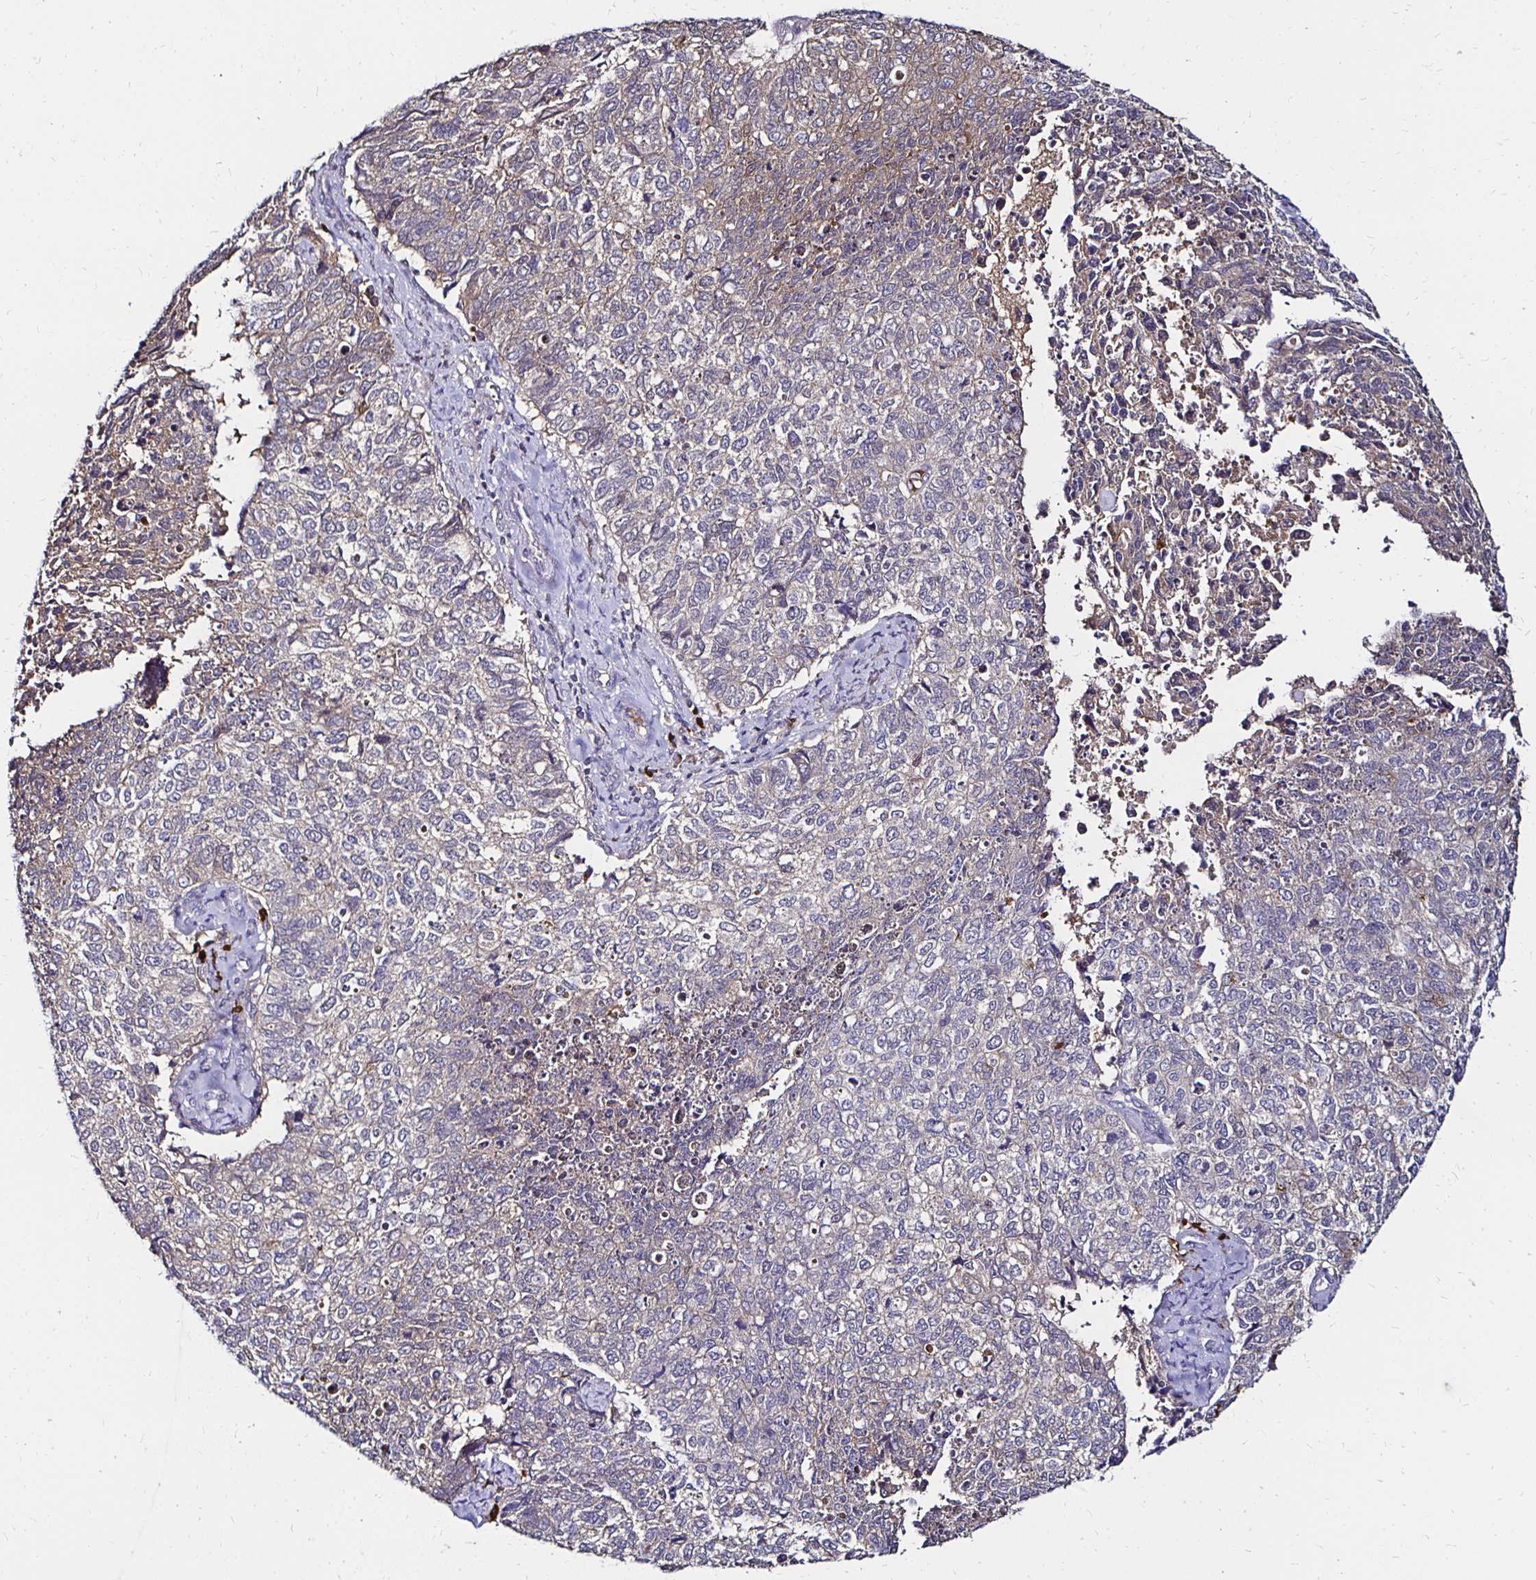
{"staining": {"intensity": "negative", "quantity": "none", "location": "none"}, "tissue": "cervical cancer", "cell_type": "Tumor cells", "image_type": "cancer", "snomed": [{"axis": "morphology", "description": "Adenocarcinoma, NOS"}, {"axis": "topography", "description": "Cervix"}], "caption": "Tumor cells show no significant protein expression in adenocarcinoma (cervical).", "gene": "TXN", "patient": {"sex": "female", "age": 63}}